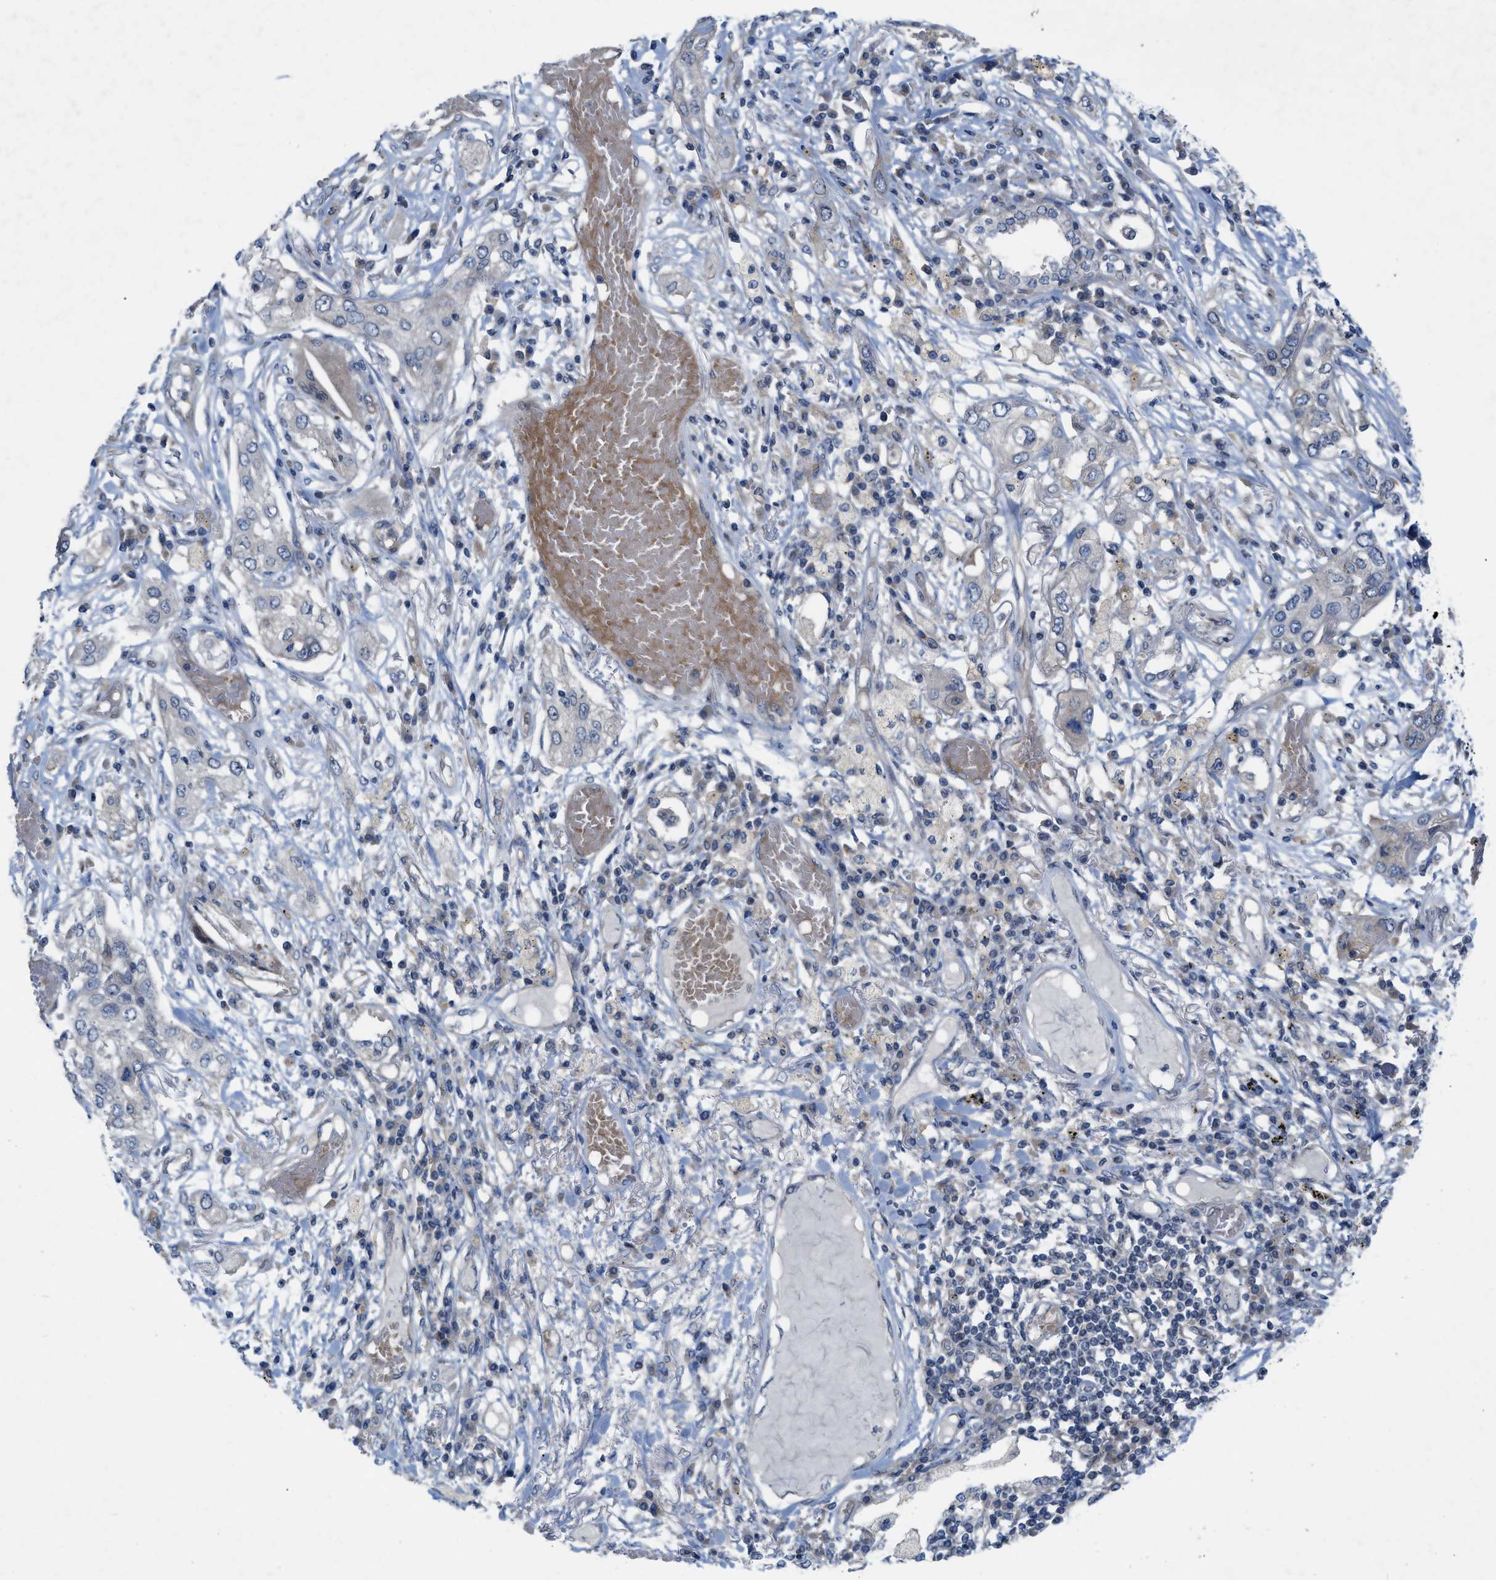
{"staining": {"intensity": "negative", "quantity": "none", "location": "none"}, "tissue": "lung cancer", "cell_type": "Tumor cells", "image_type": "cancer", "snomed": [{"axis": "morphology", "description": "Squamous cell carcinoma, NOS"}, {"axis": "topography", "description": "Lung"}], "caption": "IHC of lung cancer displays no positivity in tumor cells.", "gene": "NDEL1", "patient": {"sex": "male", "age": 71}}